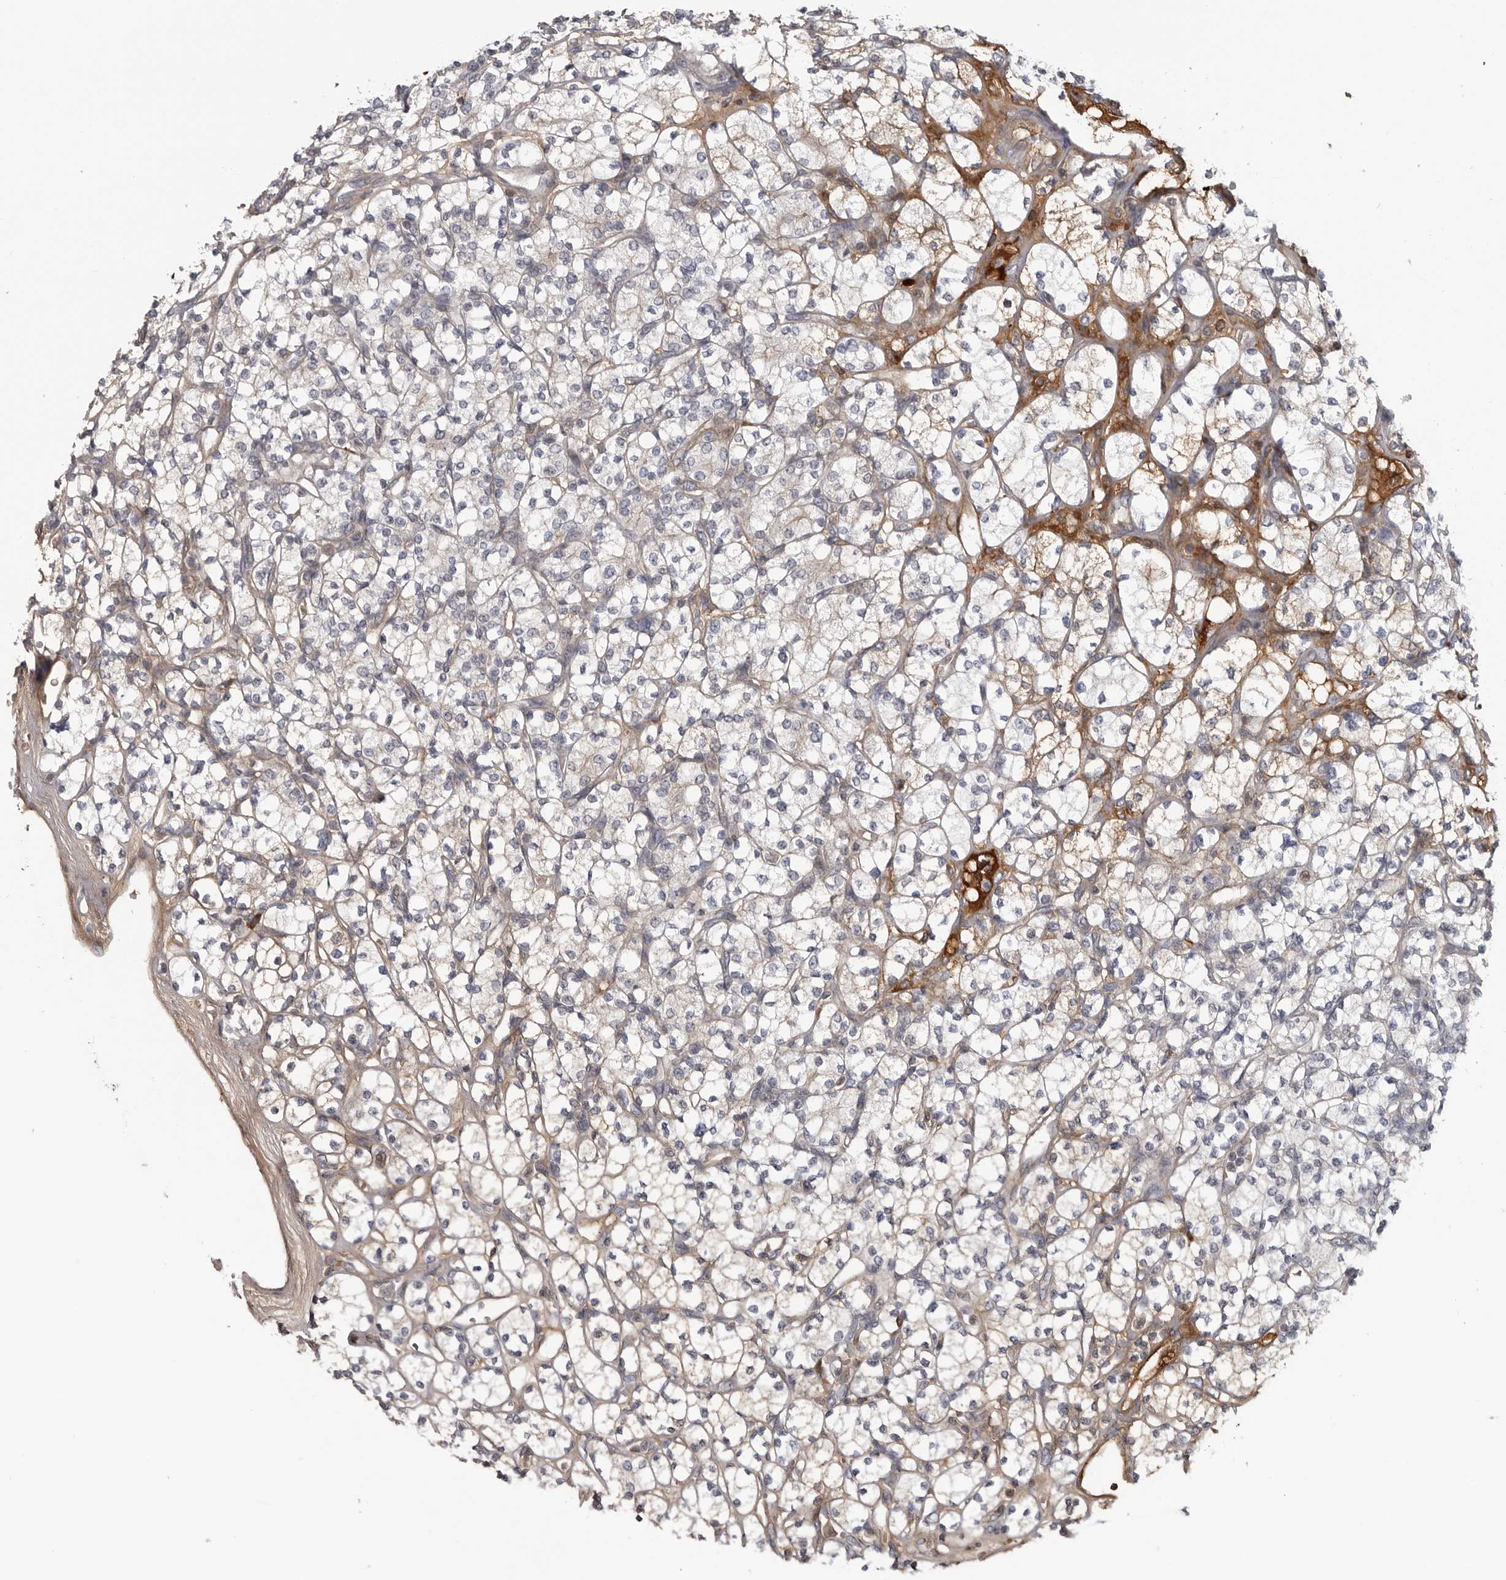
{"staining": {"intensity": "negative", "quantity": "none", "location": "none"}, "tissue": "renal cancer", "cell_type": "Tumor cells", "image_type": "cancer", "snomed": [{"axis": "morphology", "description": "Adenocarcinoma, NOS"}, {"axis": "topography", "description": "Kidney"}], "caption": "Immunohistochemistry photomicrograph of neoplastic tissue: renal adenocarcinoma stained with DAB (3,3'-diaminobenzidine) demonstrates no significant protein positivity in tumor cells.", "gene": "ZNF277", "patient": {"sex": "male", "age": 77}}